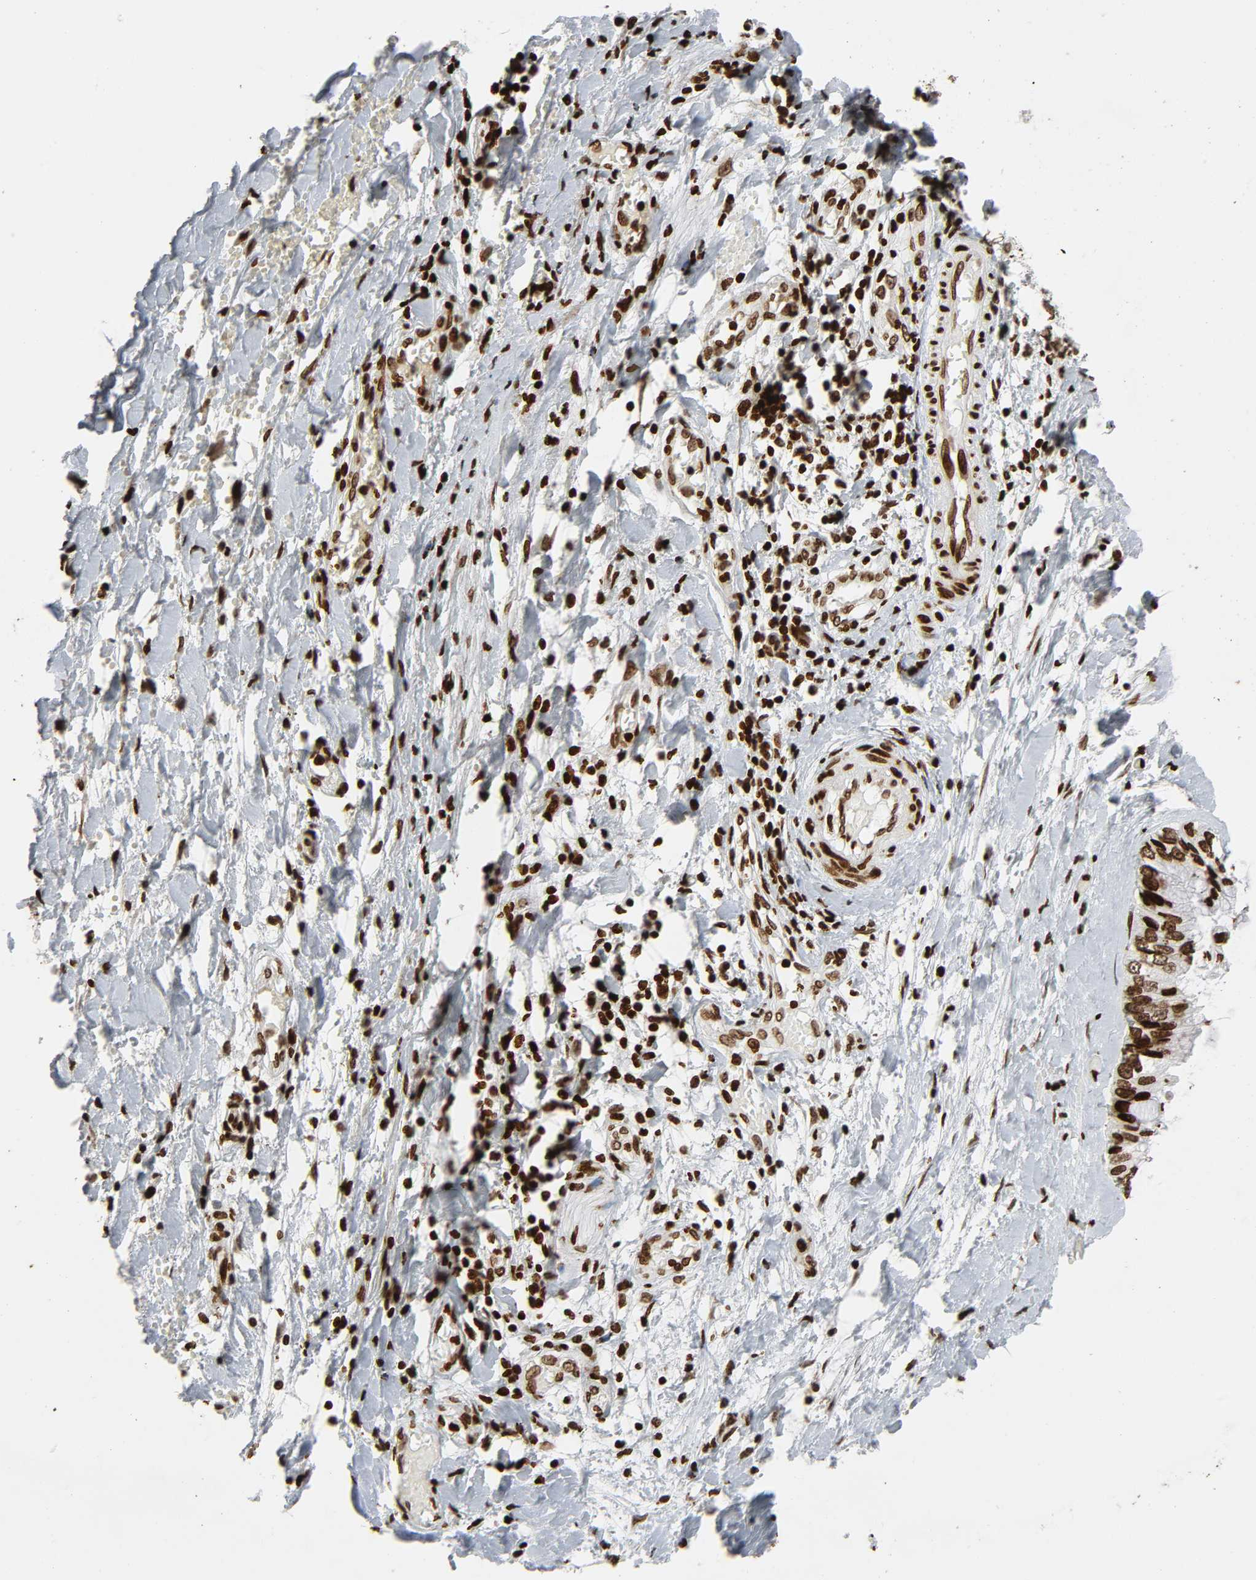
{"staining": {"intensity": "strong", "quantity": ">75%", "location": "nuclear"}, "tissue": "ovarian cancer", "cell_type": "Tumor cells", "image_type": "cancer", "snomed": [{"axis": "morphology", "description": "Cystadenocarcinoma, mucinous, NOS"}, {"axis": "topography", "description": "Ovary"}], "caption": "An immunohistochemistry (IHC) photomicrograph of neoplastic tissue is shown. Protein staining in brown shows strong nuclear positivity in ovarian mucinous cystadenocarcinoma within tumor cells.", "gene": "RXRA", "patient": {"sex": "female", "age": 39}}